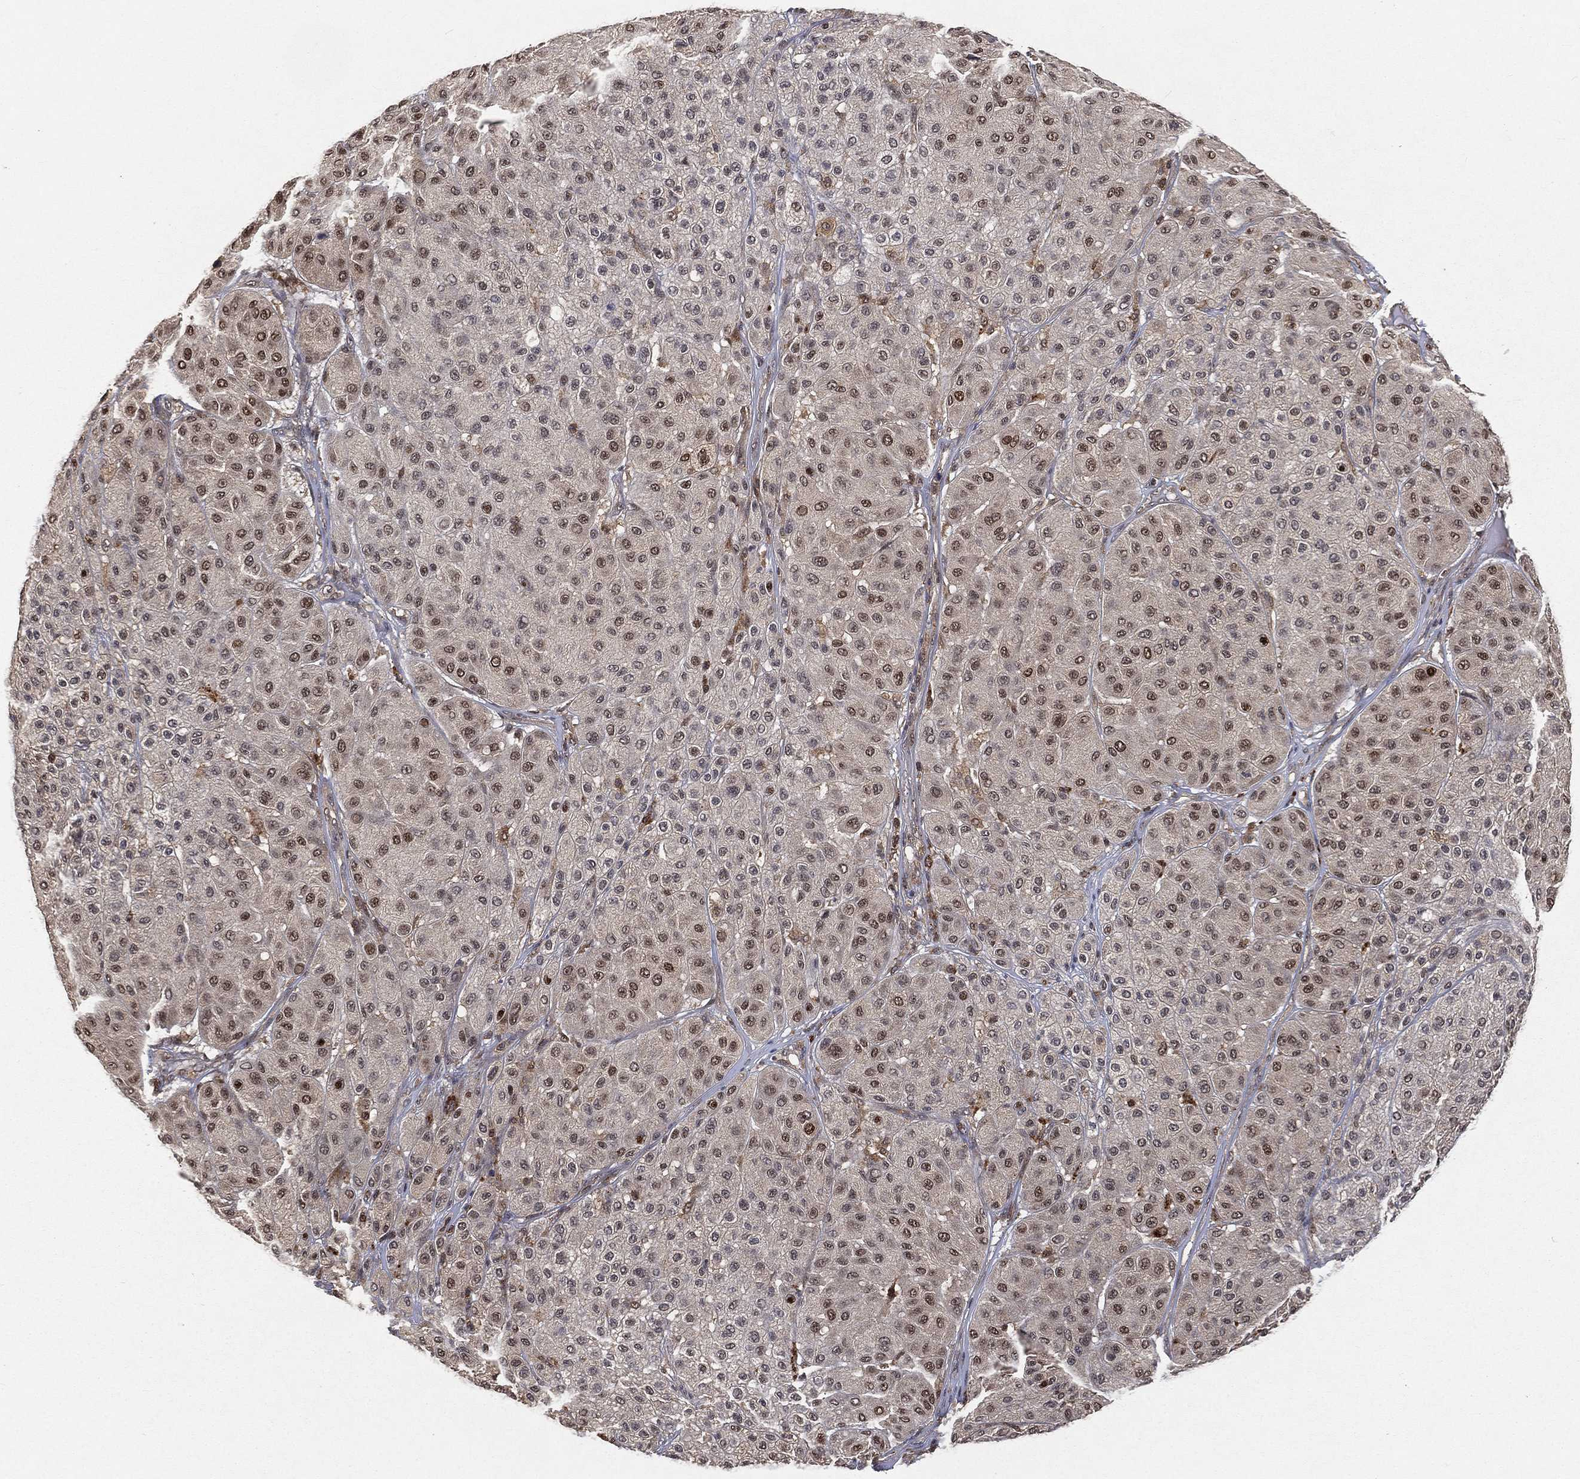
{"staining": {"intensity": "moderate", "quantity": "<25%", "location": "nuclear"}, "tissue": "melanoma", "cell_type": "Tumor cells", "image_type": "cancer", "snomed": [{"axis": "morphology", "description": "Malignant melanoma, Metastatic site"}, {"axis": "topography", "description": "Smooth muscle"}], "caption": "Immunohistochemistry of human malignant melanoma (metastatic site) reveals low levels of moderate nuclear staining in approximately <25% of tumor cells. (DAB (3,3'-diaminobenzidine) IHC with brightfield microscopy, high magnification).", "gene": "WDR26", "patient": {"sex": "male", "age": 41}}